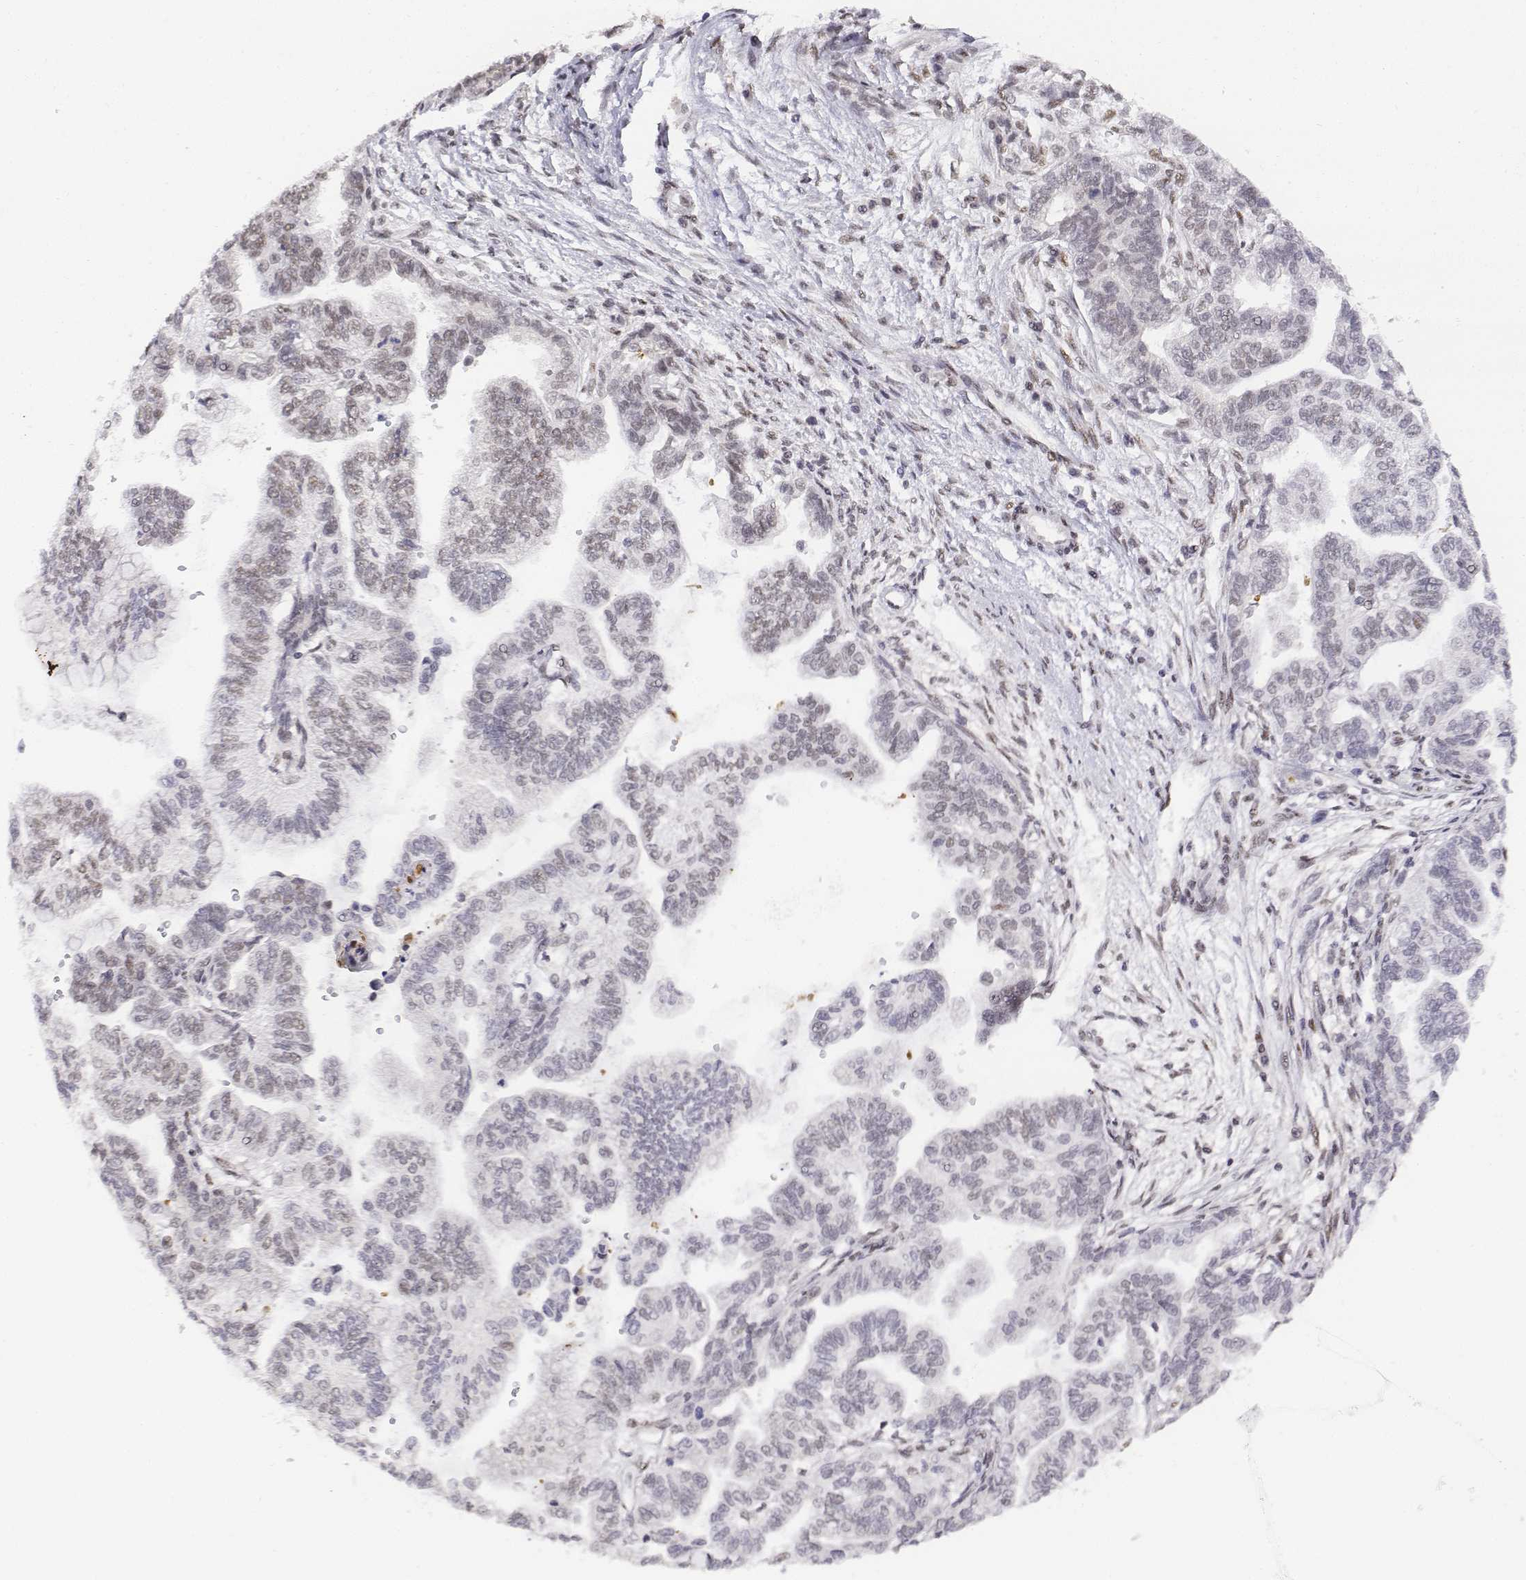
{"staining": {"intensity": "weak", "quantity": "<25%", "location": "nuclear"}, "tissue": "stomach cancer", "cell_type": "Tumor cells", "image_type": "cancer", "snomed": [{"axis": "morphology", "description": "Adenocarcinoma, NOS"}, {"axis": "topography", "description": "Stomach"}], "caption": "Immunohistochemistry (IHC) histopathology image of human adenocarcinoma (stomach) stained for a protein (brown), which reveals no positivity in tumor cells.", "gene": "SETD1A", "patient": {"sex": "male", "age": 83}}